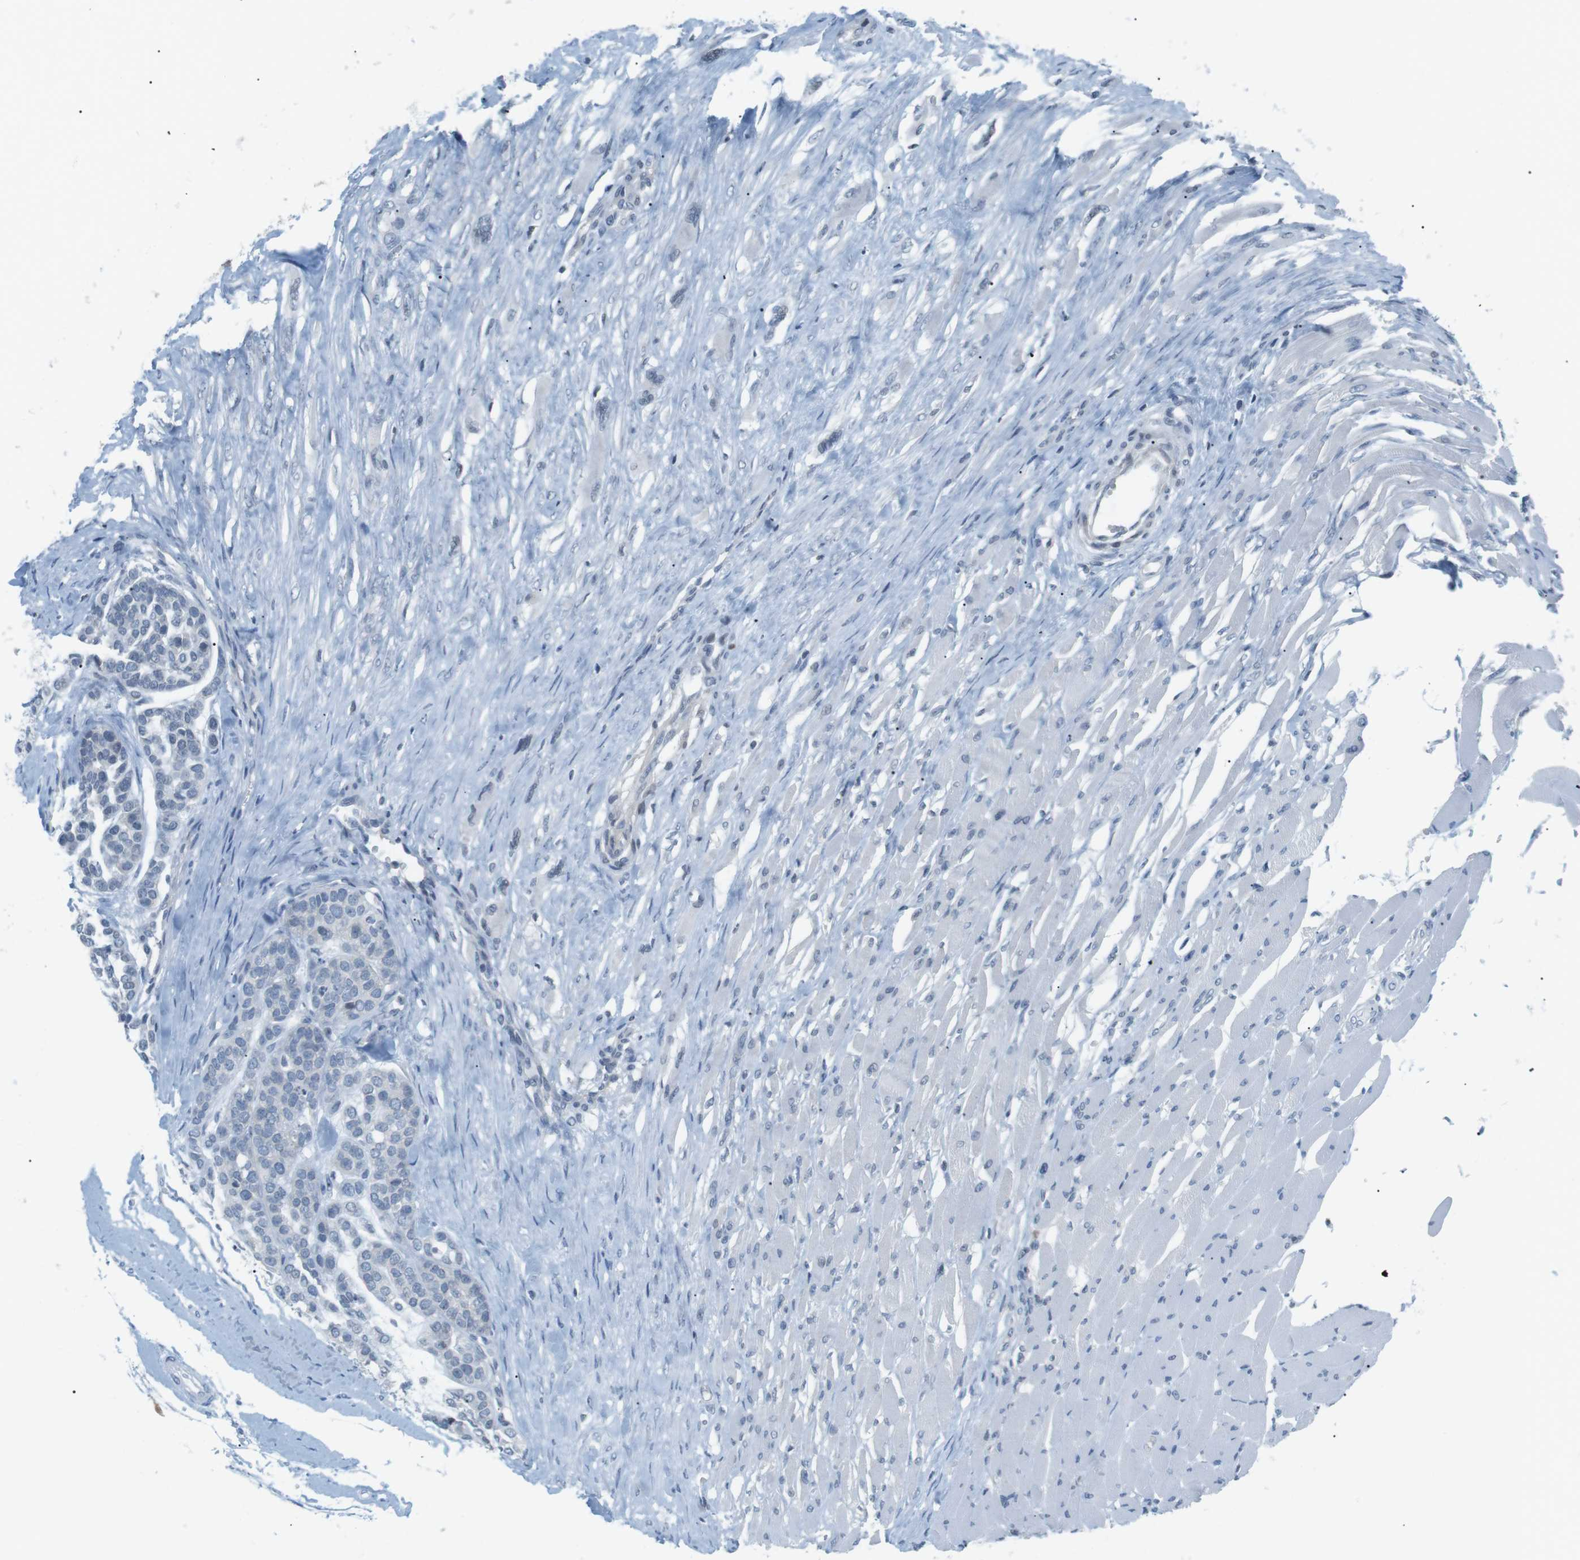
{"staining": {"intensity": "negative", "quantity": "none", "location": "none"}, "tissue": "head and neck cancer", "cell_type": "Tumor cells", "image_type": "cancer", "snomed": [{"axis": "morphology", "description": "Adenocarcinoma, NOS"}, {"axis": "morphology", "description": "Adenoma, NOS"}, {"axis": "topography", "description": "Head-Neck"}], "caption": "Tumor cells show no significant expression in head and neck cancer.", "gene": "AZGP1", "patient": {"sex": "female", "age": 55}}